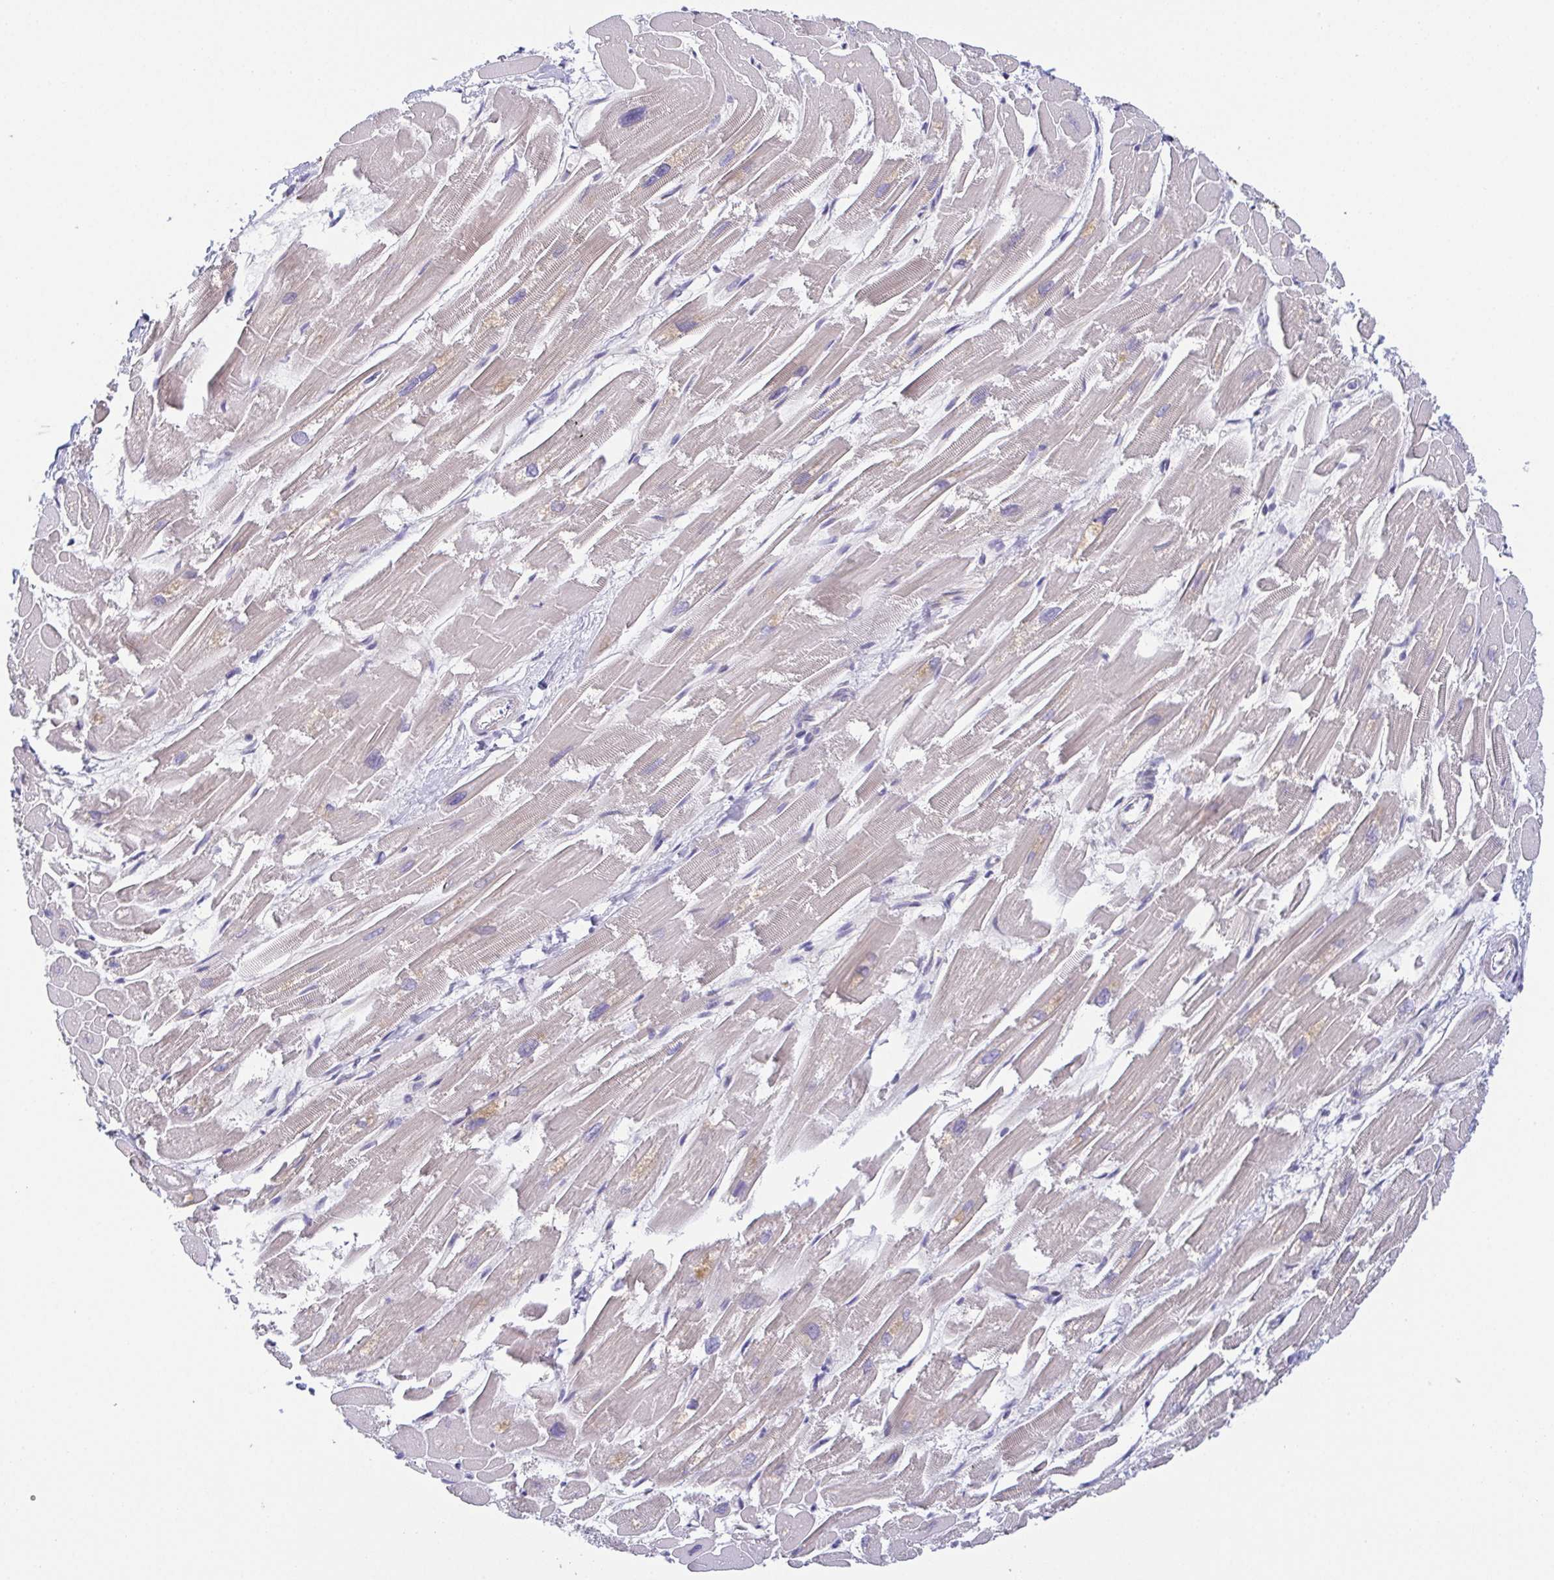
{"staining": {"intensity": "weak", "quantity": "<25%", "location": "cytoplasmic/membranous"}, "tissue": "heart muscle", "cell_type": "Cardiomyocytes", "image_type": "normal", "snomed": [{"axis": "morphology", "description": "Normal tissue, NOS"}, {"axis": "topography", "description": "Heart"}], "caption": "Normal heart muscle was stained to show a protein in brown. There is no significant staining in cardiomyocytes.", "gene": "BCL2L1", "patient": {"sex": "male", "age": 54}}